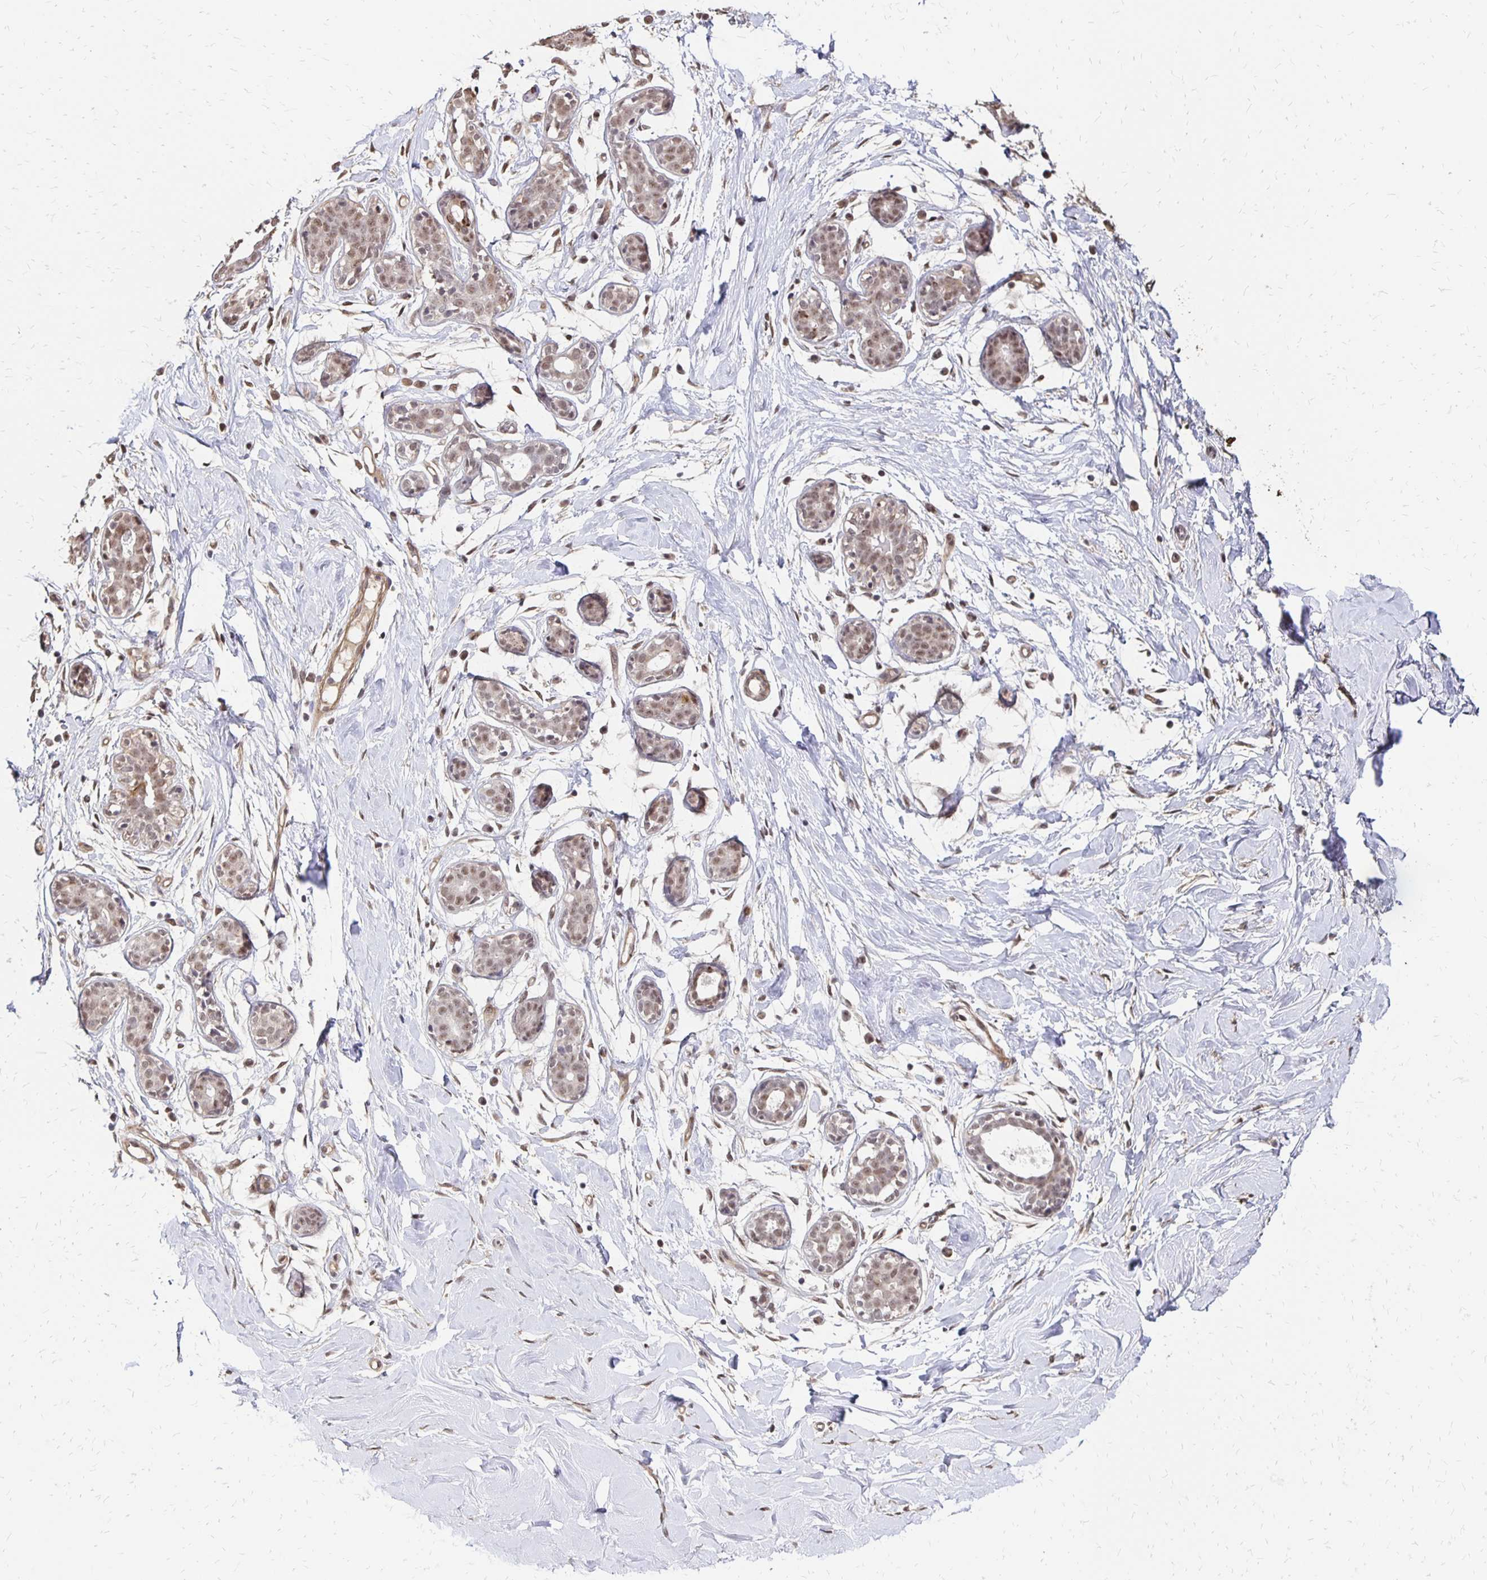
{"staining": {"intensity": "negative", "quantity": "none", "location": "none"}, "tissue": "breast", "cell_type": "Adipocytes", "image_type": "normal", "snomed": [{"axis": "morphology", "description": "Normal tissue, NOS"}, {"axis": "topography", "description": "Breast"}], "caption": "Adipocytes are negative for protein expression in unremarkable human breast. (Stains: DAB immunohistochemistry (IHC) with hematoxylin counter stain, Microscopy: brightfield microscopy at high magnification).", "gene": "CLASRP", "patient": {"sex": "female", "age": 27}}